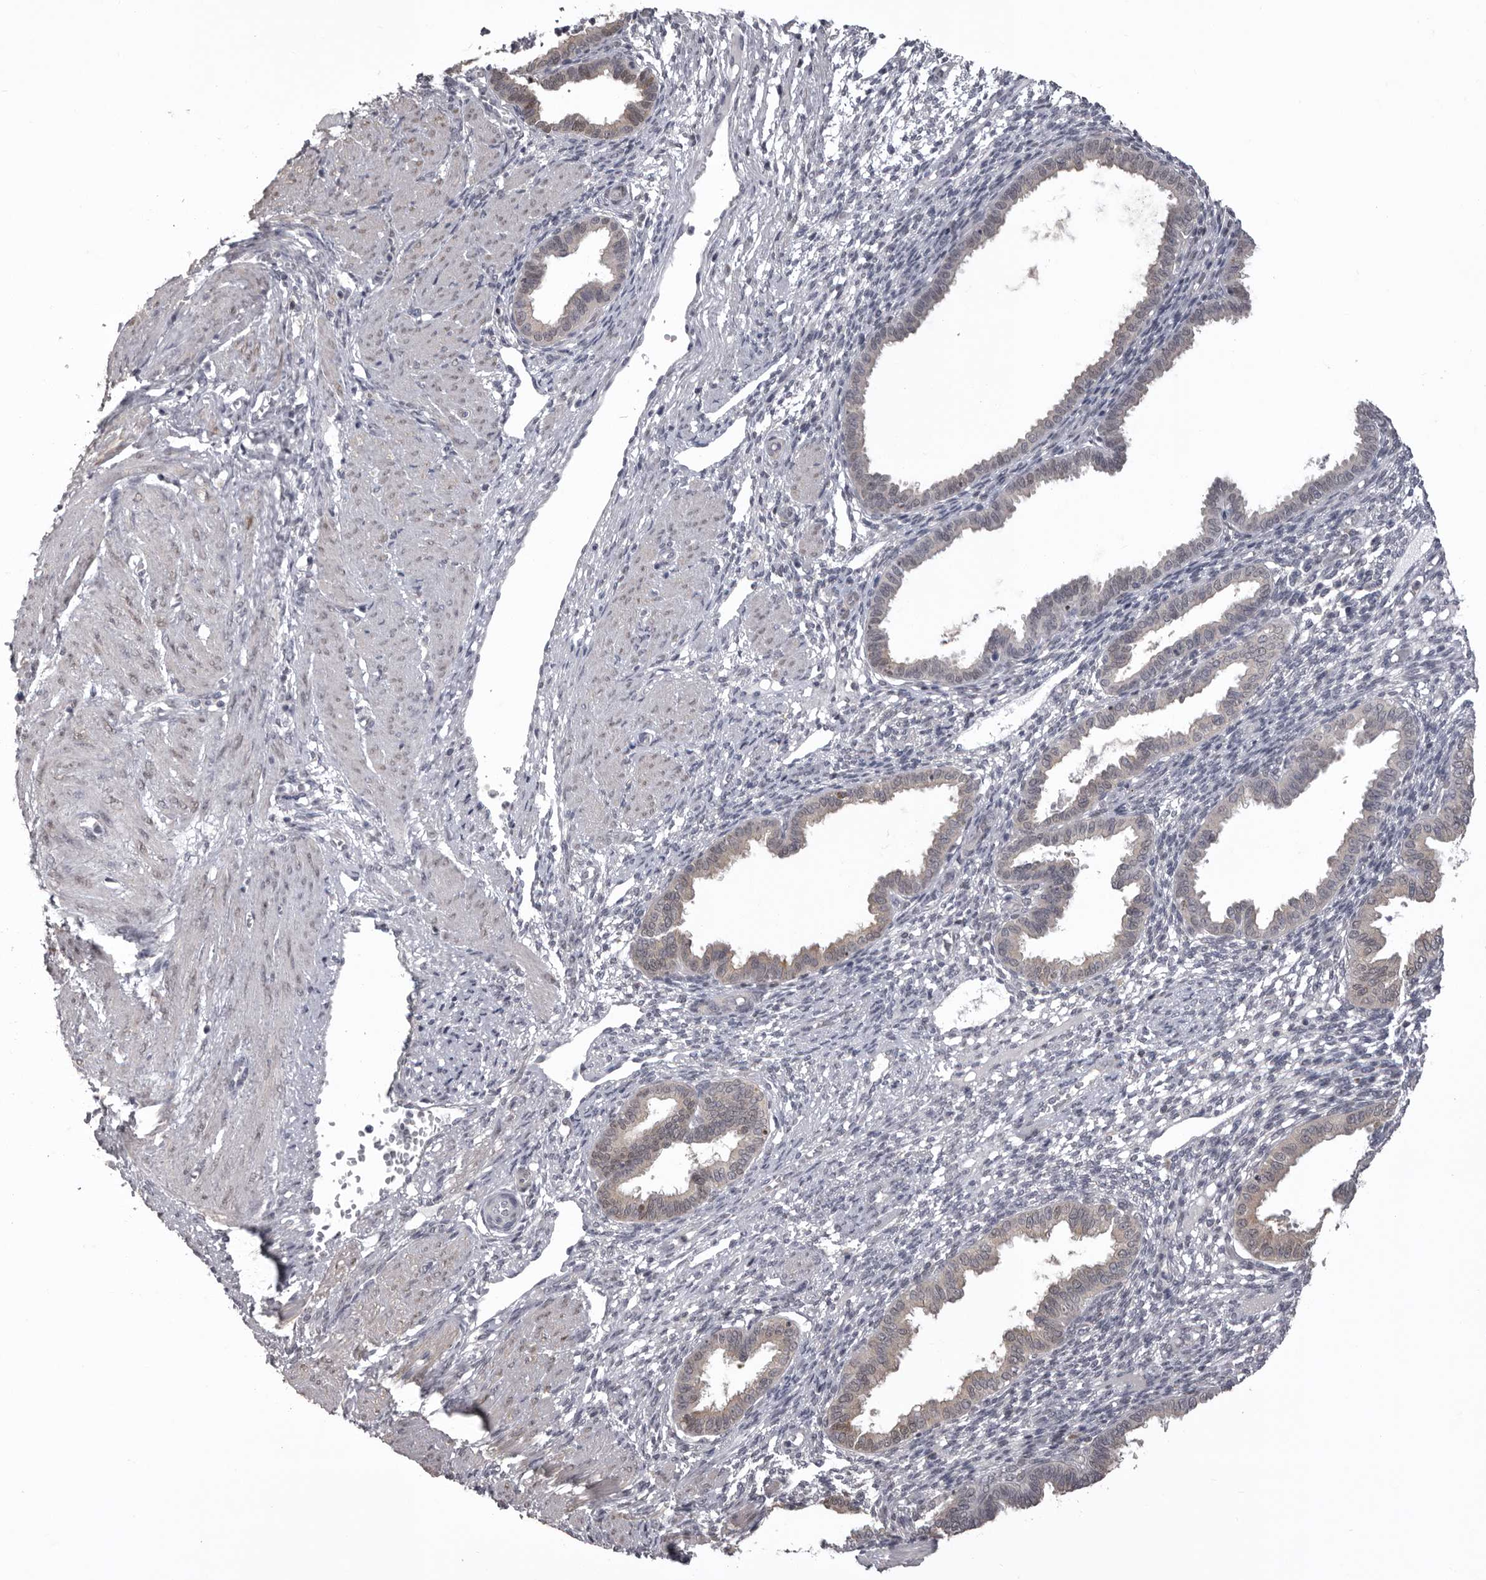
{"staining": {"intensity": "negative", "quantity": "none", "location": "none"}, "tissue": "endometrium", "cell_type": "Cells in endometrial stroma", "image_type": "normal", "snomed": [{"axis": "morphology", "description": "Normal tissue, NOS"}, {"axis": "topography", "description": "Endometrium"}], "caption": "Immunohistochemistry (IHC) photomicrograph of unremarkable human endometrium stained for a protein (brown), which shows no positivity in cells in endometrial stroma. Brightfield microscopy of immunohistochemistry (IHC) stained with DAB (3,3'-diaminobenzidine) (brown) and hematoxylin (blue), captured at high magnification.", "gene": "MDH1", "patient": {"sex": "female", "age": 33}}